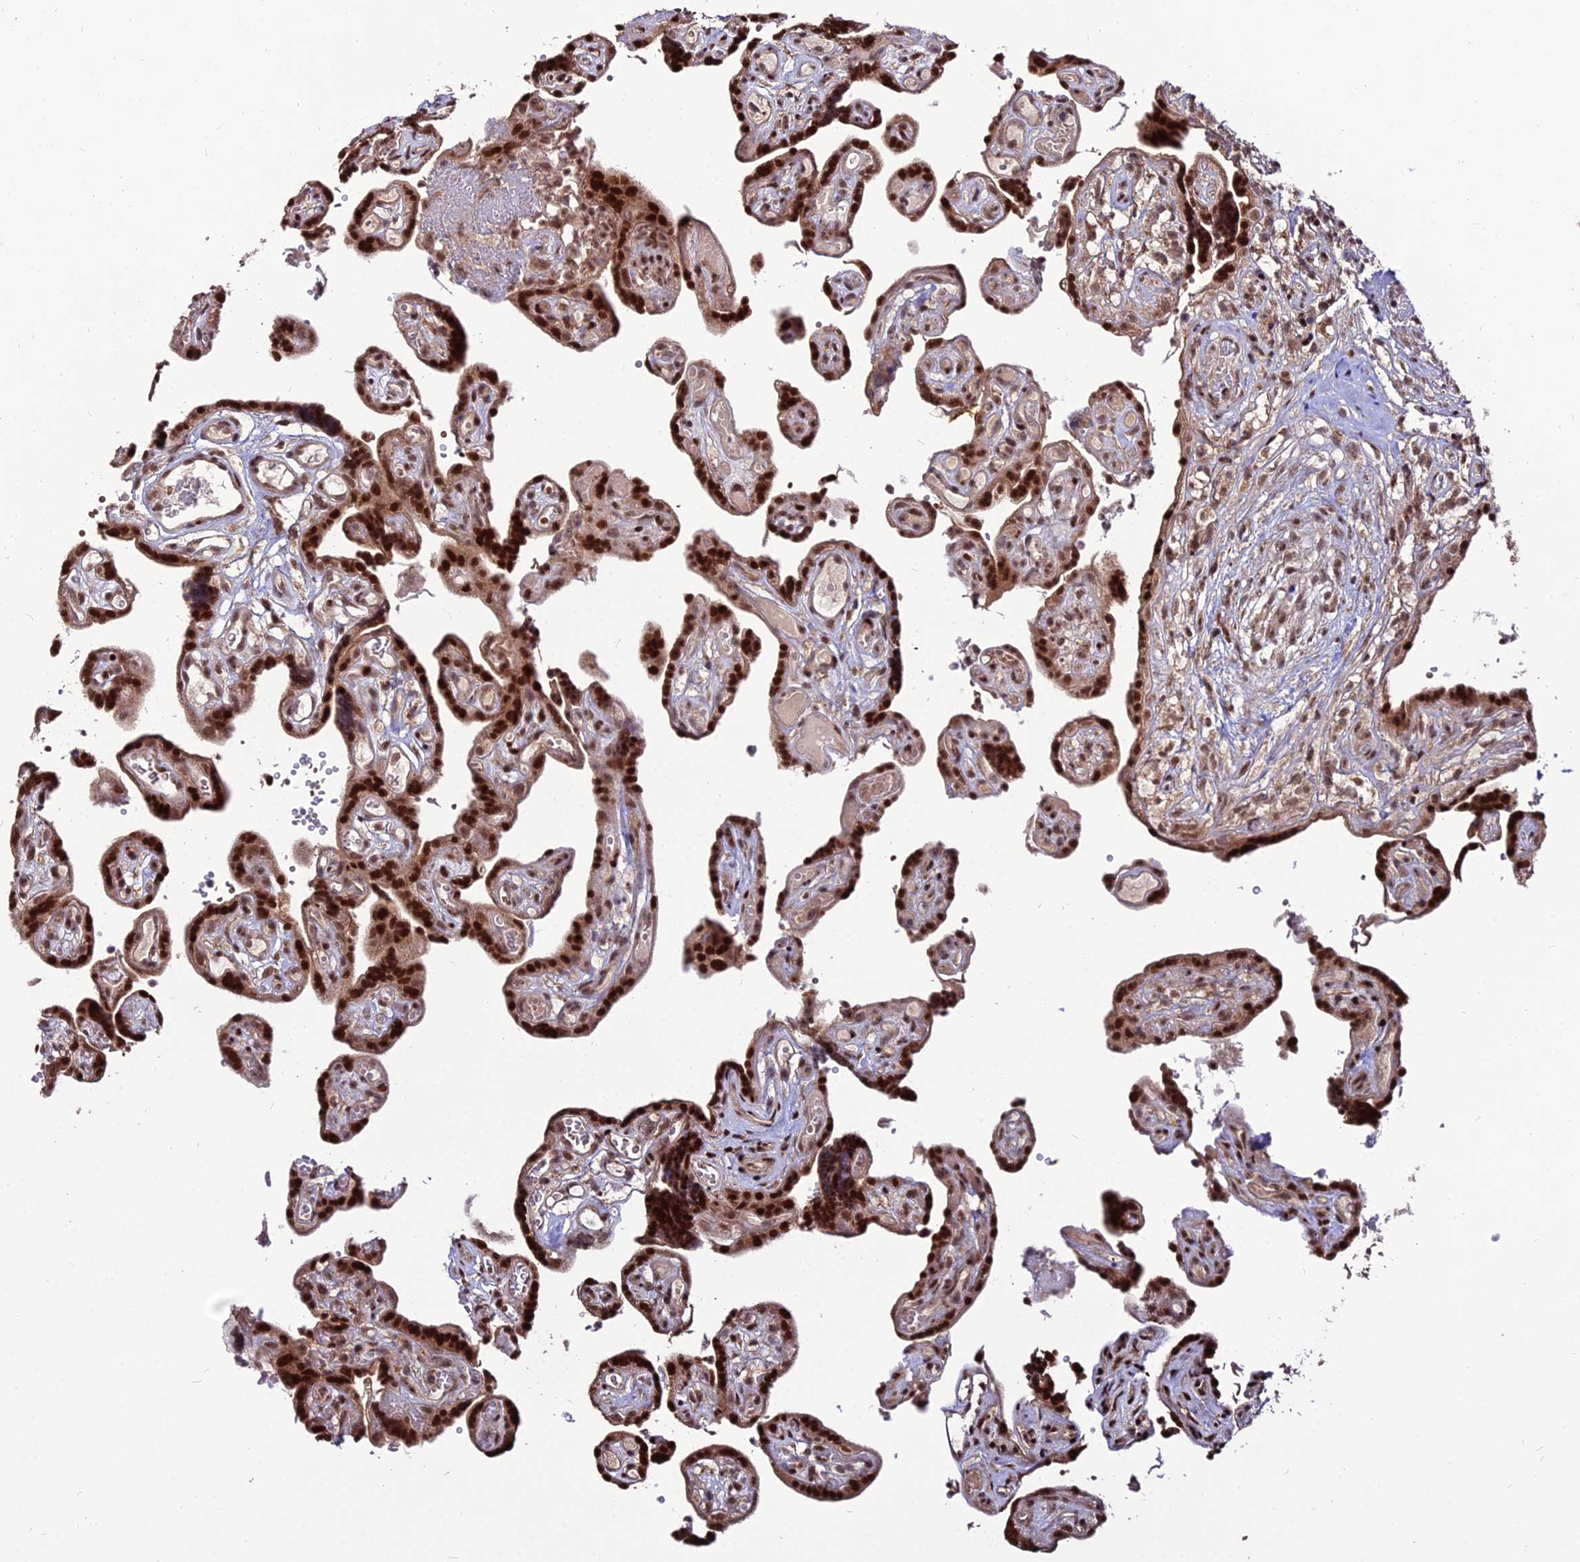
{"staining": {"intensity": "strong", "quantity": ">75%", "location": "cytoplasmic/membranous,nuclear"}, "tissue": "placenta", "cell_type": "Decidual cells", "image_type": "normal", "snomed": [{"axis": "morphology", "description": "Normal tissue, NOS"}, {"axis": "topography", "description": "Placenta"}], "caption": "Placenta stained with DAB (3,3'-diaminobenzidine) immunohistochemistry shows high levels of strong cytoplasmic/membranous,nuclear positivity in approximately >75% of decidual cells. The staining is performed using DAB brown chromogen to label protein expression. The nuclei are counter-stained blue using hematoxylin.", "gene": "CIB3", "patient": {"sex": "female", "age": 30}}